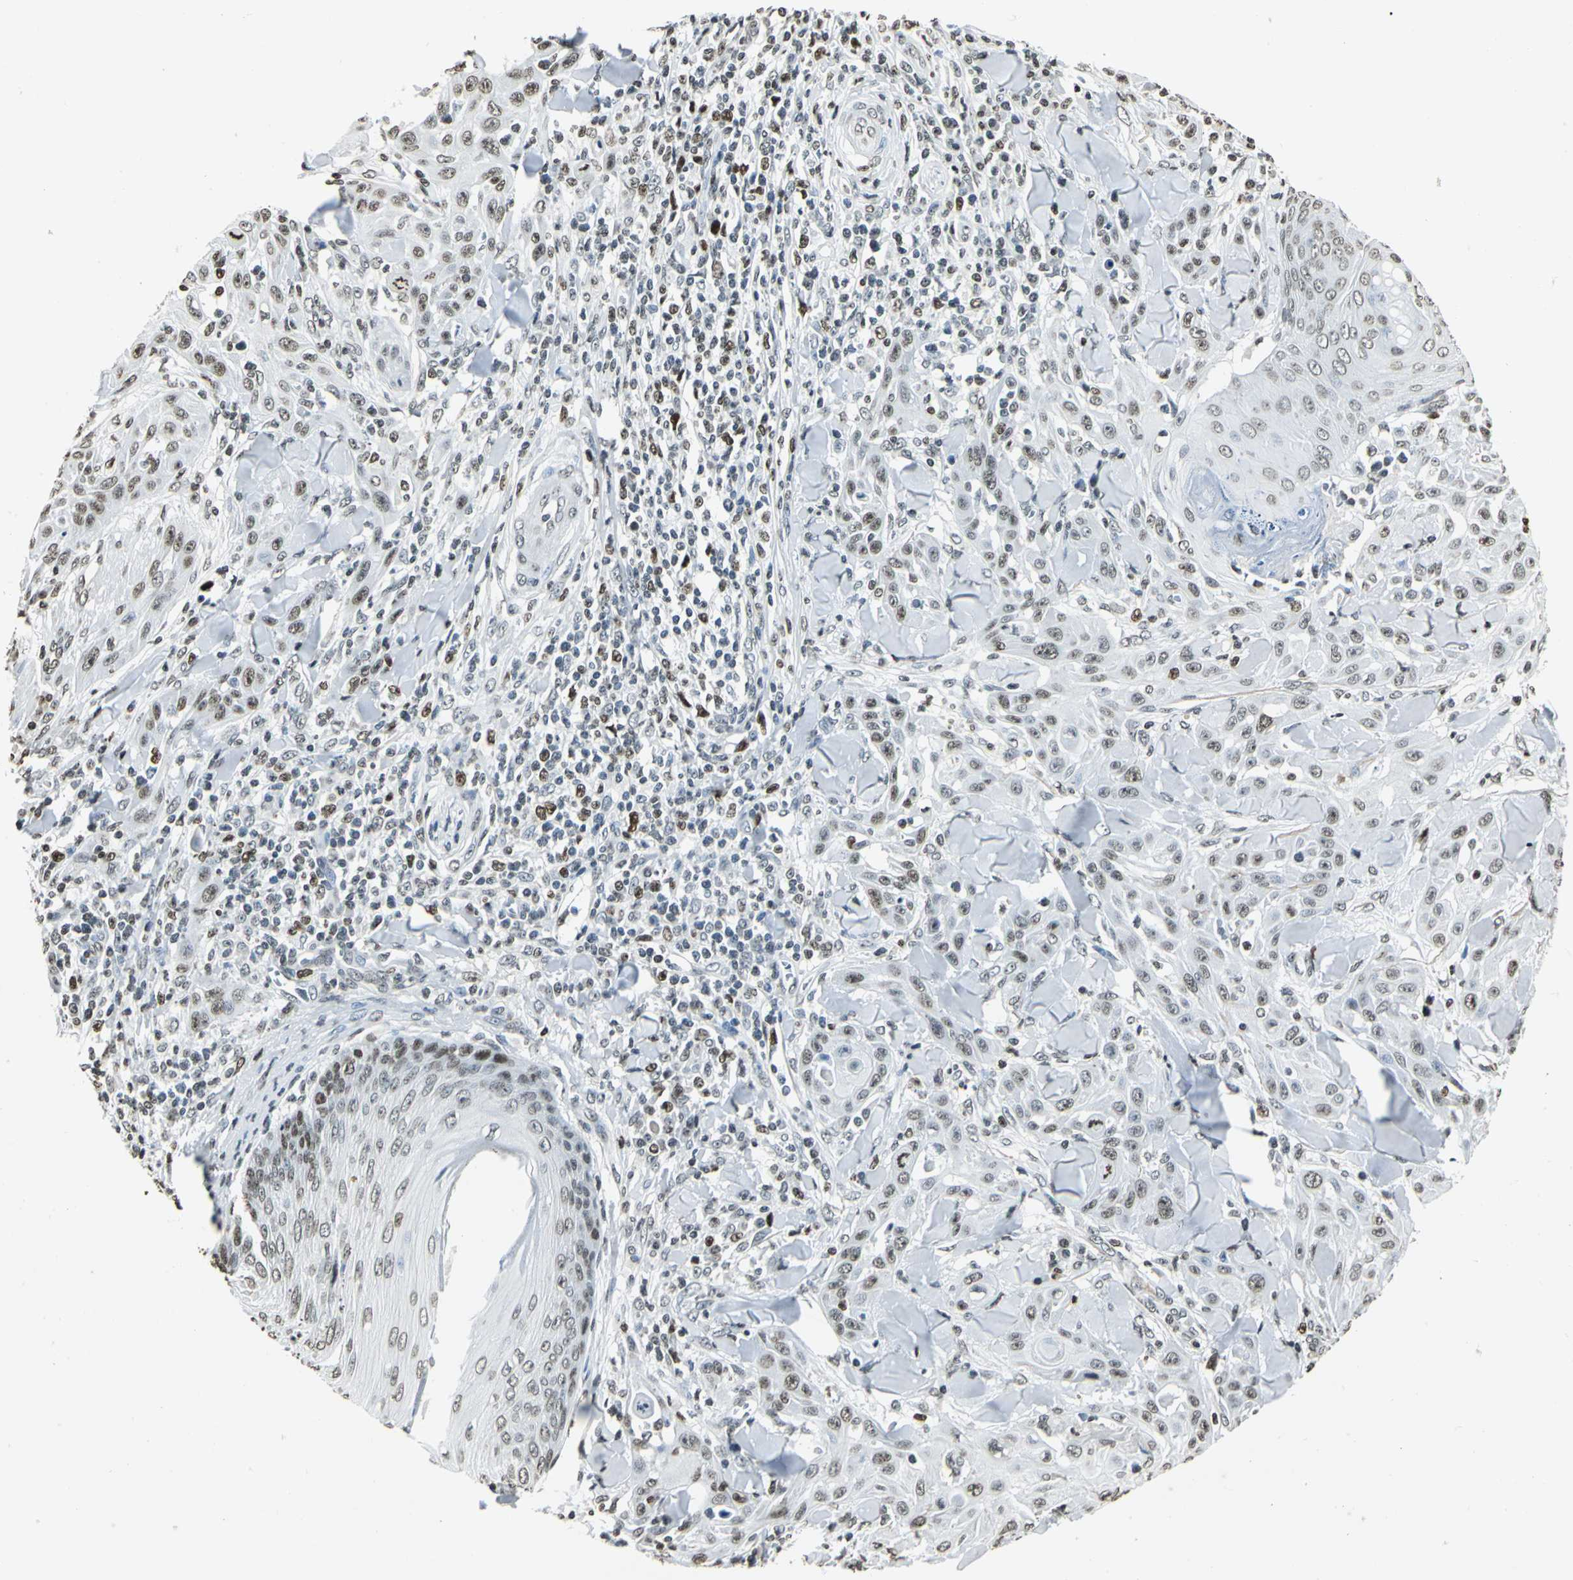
{"staining": {"intensity": "moderate", "quantity": ">75%", "location": "nuclear"}, "tissue": "skin cancer", "cell_type": "Tumor cells", "image_type": "cancer", "snomed": [{"axis": "morphology", "description": "Squamous cell carcinoma, NOS"}, {"axis": "topography", "description": "Skin"}], "caption": "Skin squamous cell carcinoma was stained to show a protein in brown. There is medium levels of moderate nuclear expression in approximately >75% of tumor cells.", "gene": "MCM4", "patient": {"sex": "male", "age": 24}}